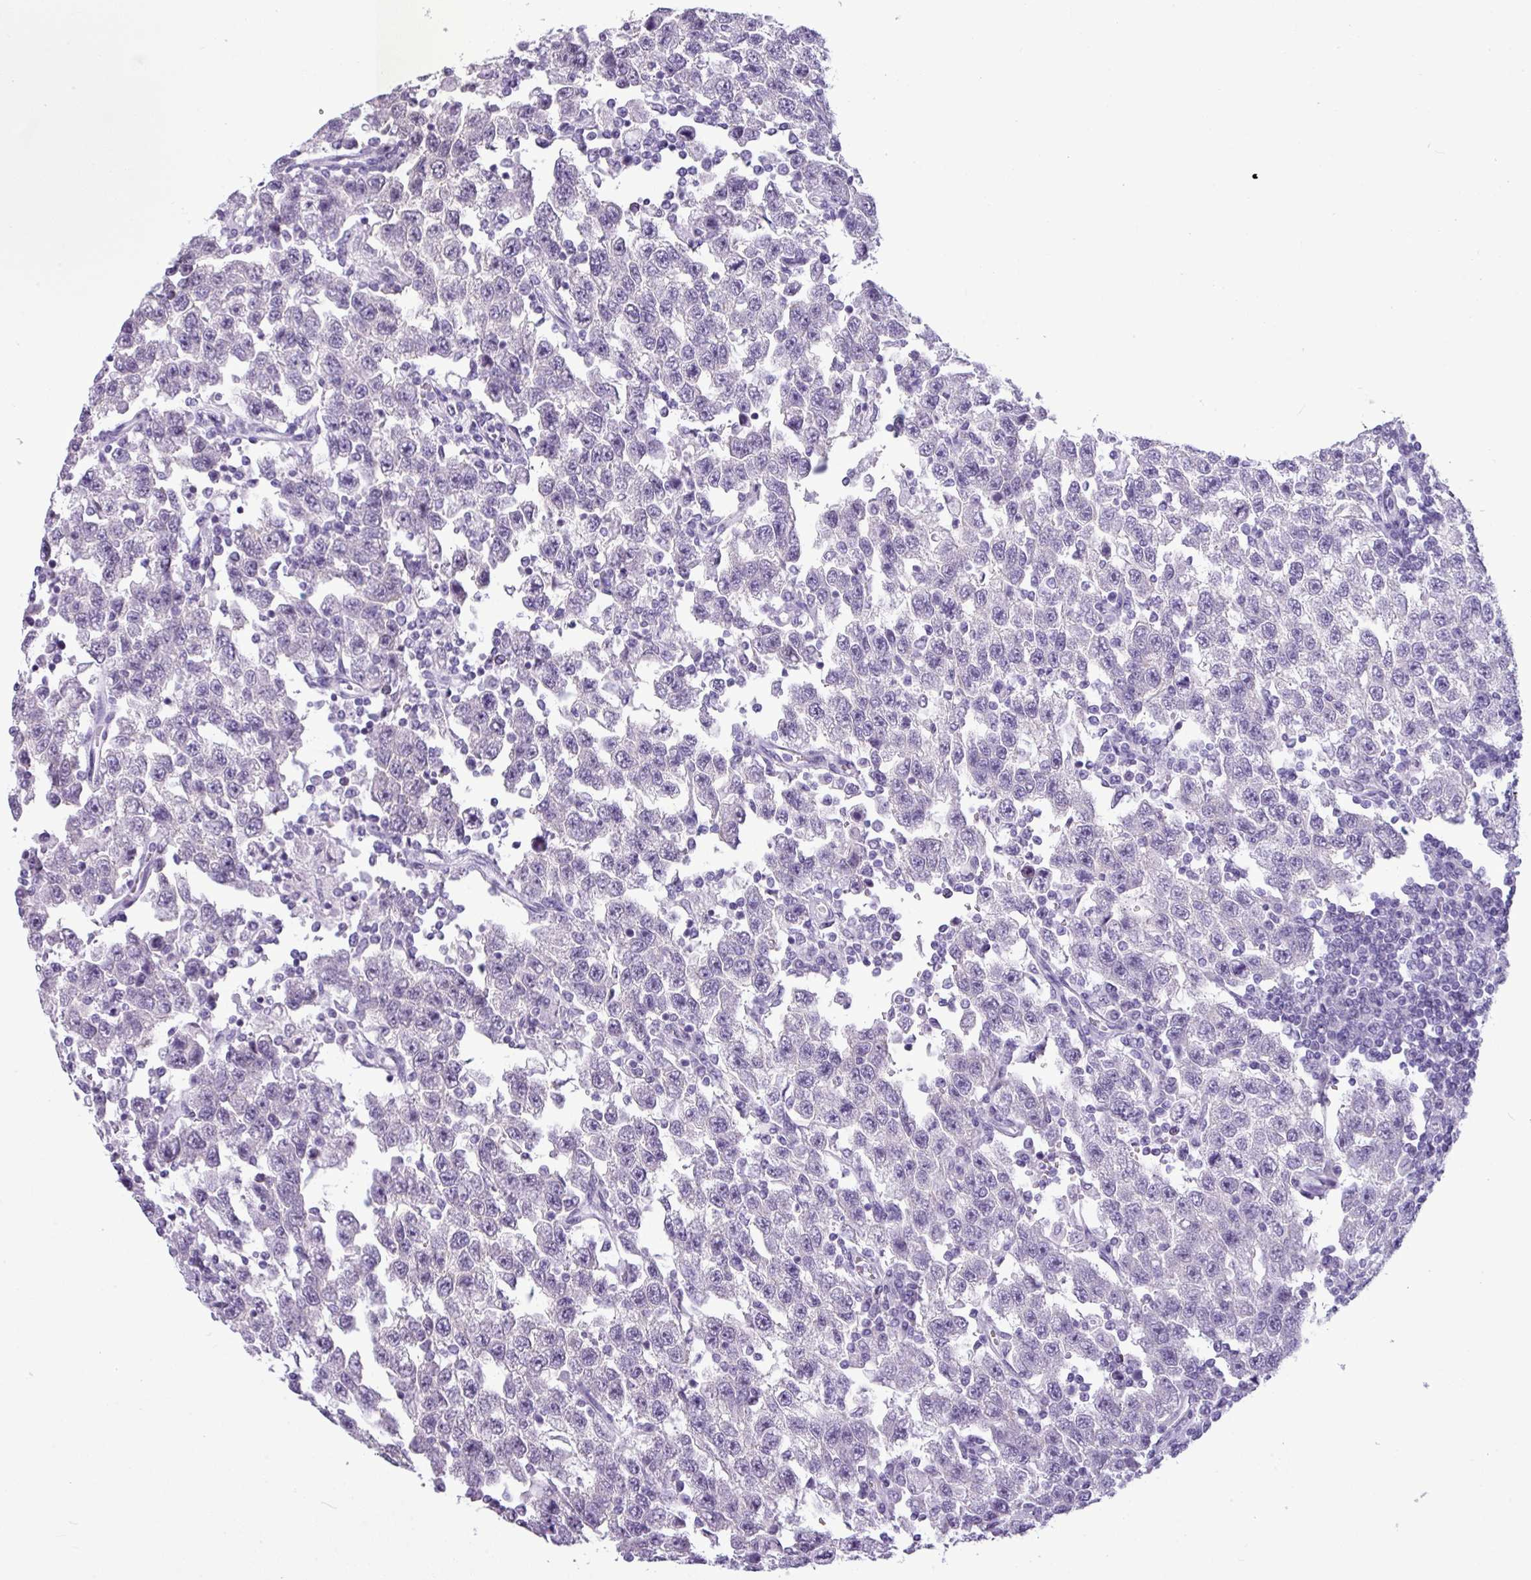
{"staining": {"intensity": "negative", "quantity": "none", "location": "none"}, "tissue": "testis cancer", "cell_type": "Tumor cells", "image_type": "cancer", "snomed": [{"axis": "morphology", "description": "Seminoma, NOS"}, {"axis": "topography", "description": "Testis"}], "caption": "A micrograph of human testis seminoma is negative for staining in tumor cells.", "gene": "SRGAP1", "patient": {"sex": "male", "age": 41}}